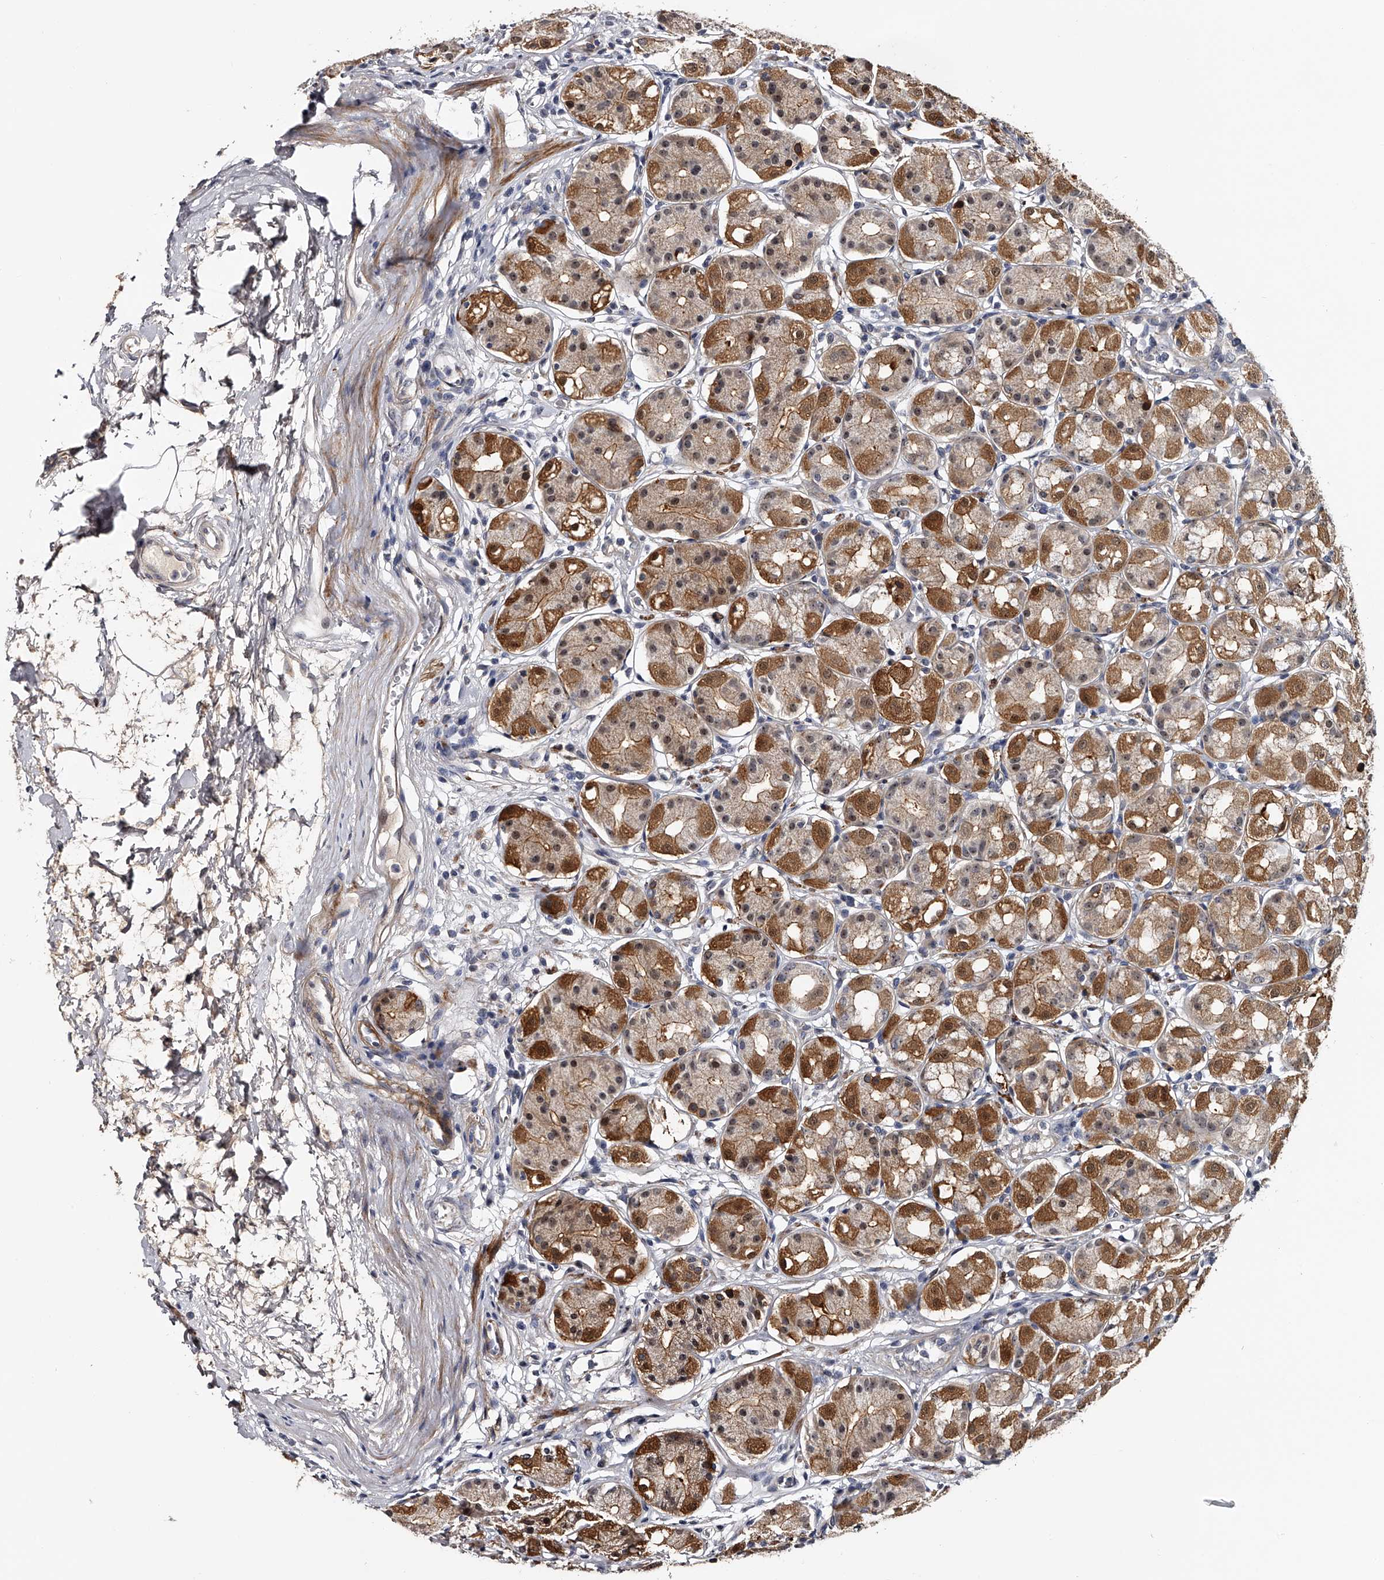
{"staining": {"intensity": "moderate", "quantity": "25%-75%", "location": "cytoplasmic/membranous,nuclear"}, "tissue": "stomach", "cell_type": "Glandular cells", "image_type": "normal", "snomed": [{"axis": "morphology", "description": "Normal tissue, NOS"}, {"axis": "topography", "description": "Stomach"}, {"axis": "topography", "description": "Stomach, lower"}], "caption": "The micrograph displays a brown stain indicating the presence of a protein in the cytoplasmic/membranous,nuclear of glandular cells in stomach. (Stains: DAB (3,3'-diaminobenzidine) in brown, nuclei in blue, Microscopy: brightfield microscopy at high magnification).", "gene": "MDN1", "patient": {"sex": "female", "age": 56}}